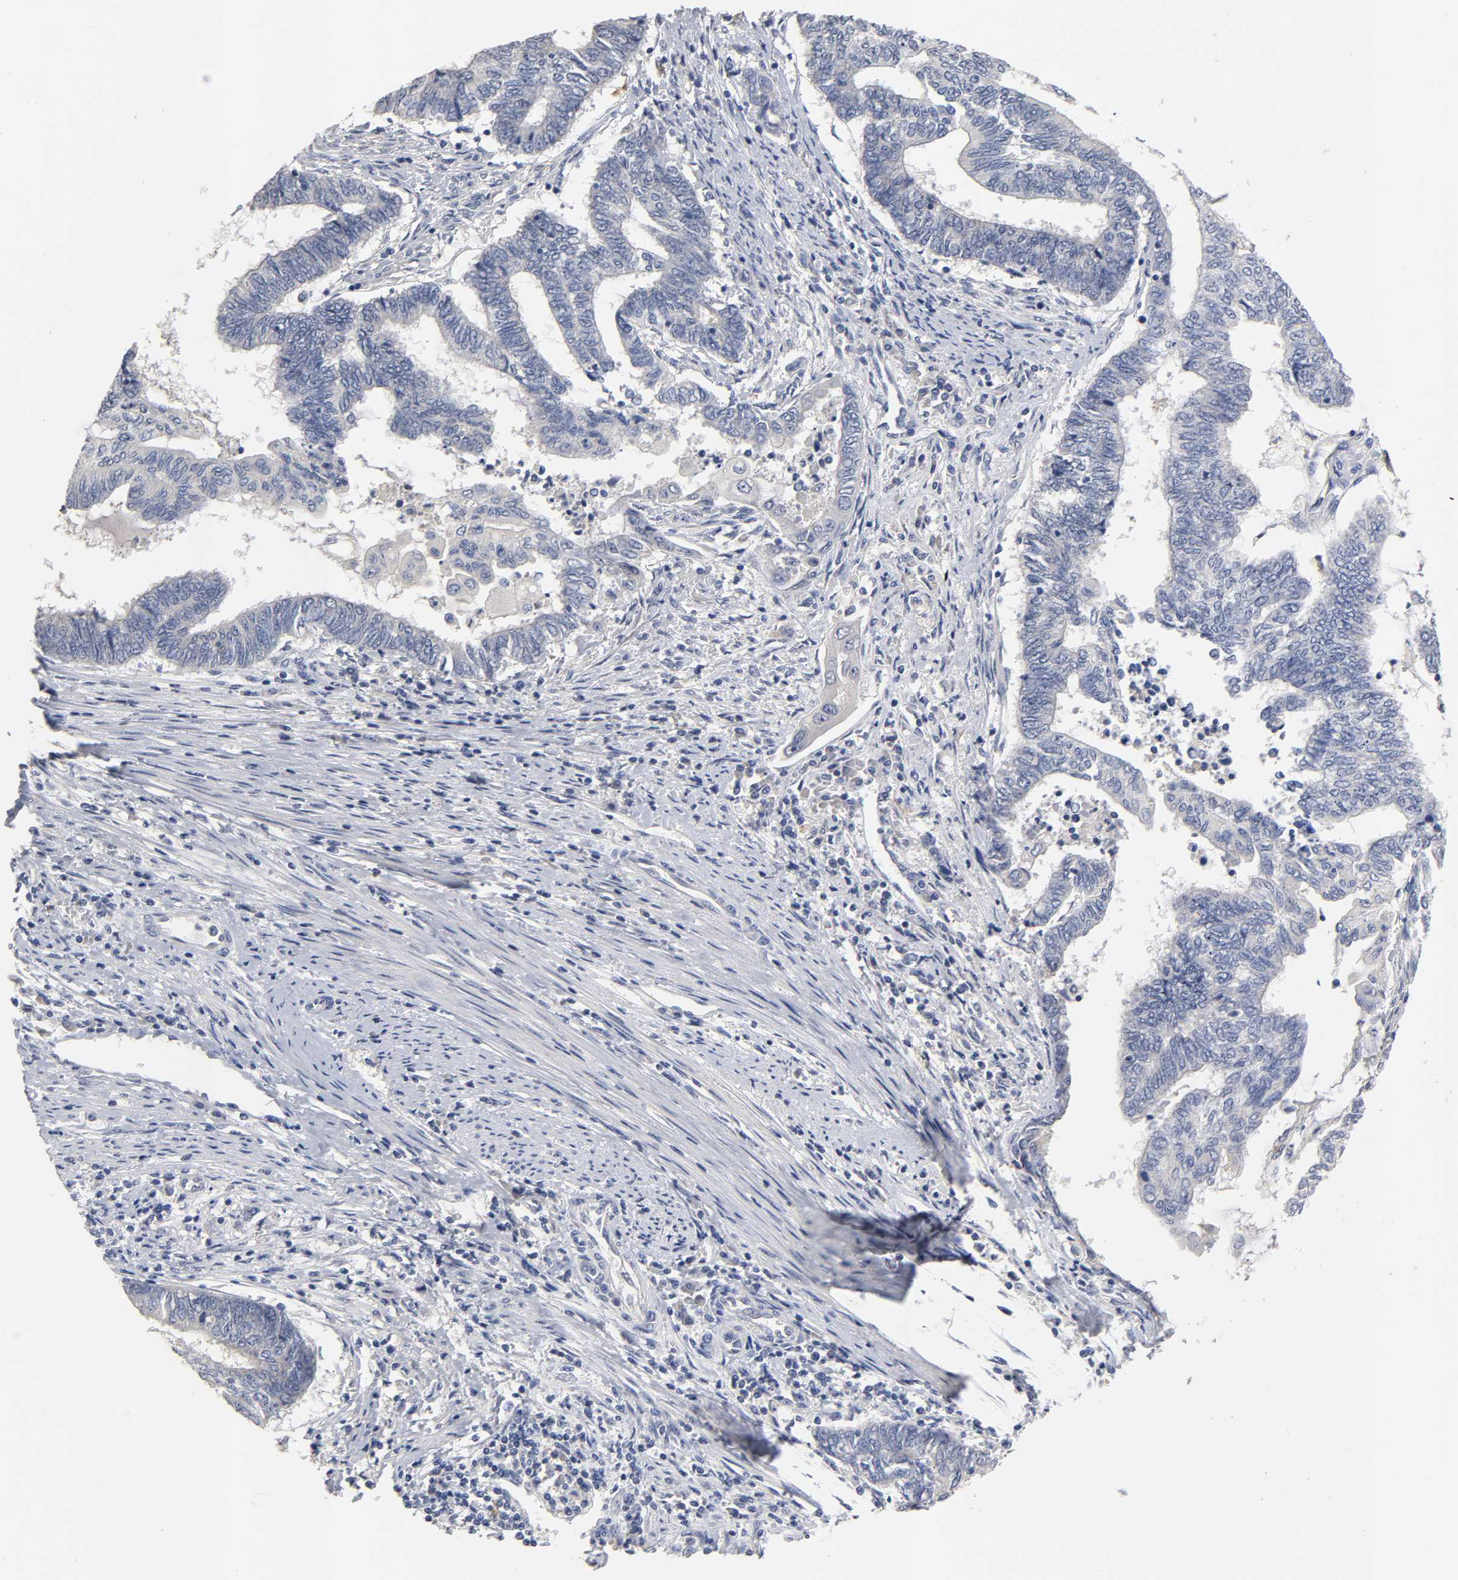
{"staining": {"intensity": "negative", "quantity": "none", "location": "none"}, "tissue": "endometrial cancer", "cell_type": "Tumor cells", "image_type": "cancer", "snomed": [{"axis": "morphology", "description": "Adenocarcinoma, NOS"}, {"axis": "topography", "description": "Uterus"}, {"axis": "topography", "description": "Endometrium"}], "caption": "High power microscopy micrograph of an immunohistochemistry (IHC) image of endometrial cancer, revealing no significant positivity in tumor cells.", "gene": "OVOL1", "patient": {"sex": "female", "age": 70}}